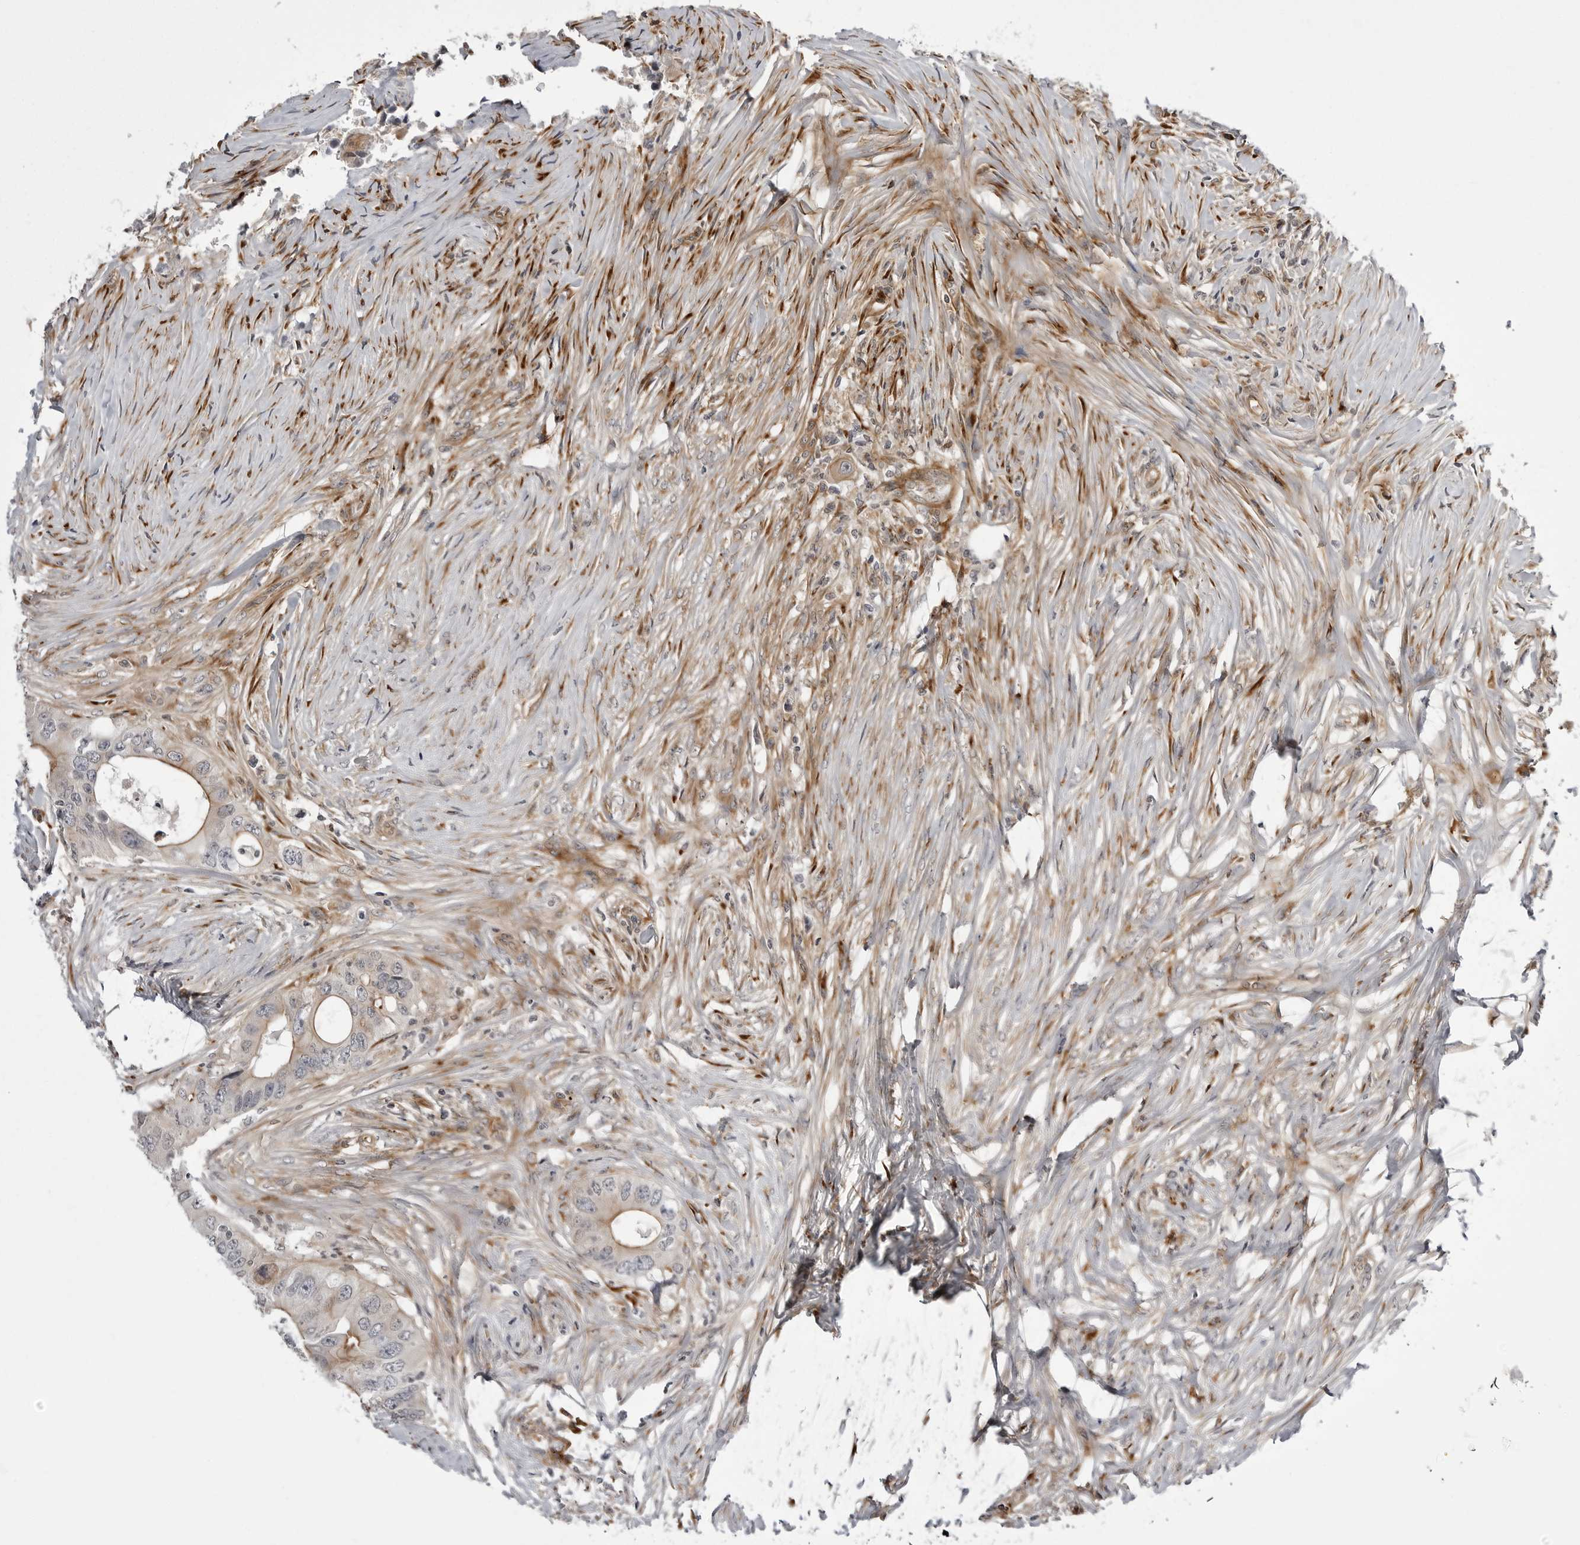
{"staining": {"intensity": "moderate", "quantity": "25%-75%", "location": "cytoplasmic/membranous"}, "tissue": "colorectal cancer", "cell_type": "Tumor cells", "image_type": "cancer", "snomed": [{"axis": "morphology", "description": "Adenocarcinoma, NOS"}, {"axis": "topography", "description": "Colon"}], "caption": "Adenocarcinoma (colorectal) stained with a protein marker reveals moderate staining in tumor cells.", "gene": "ARL5A", "patient": {"sex": "male", "age": 71}}